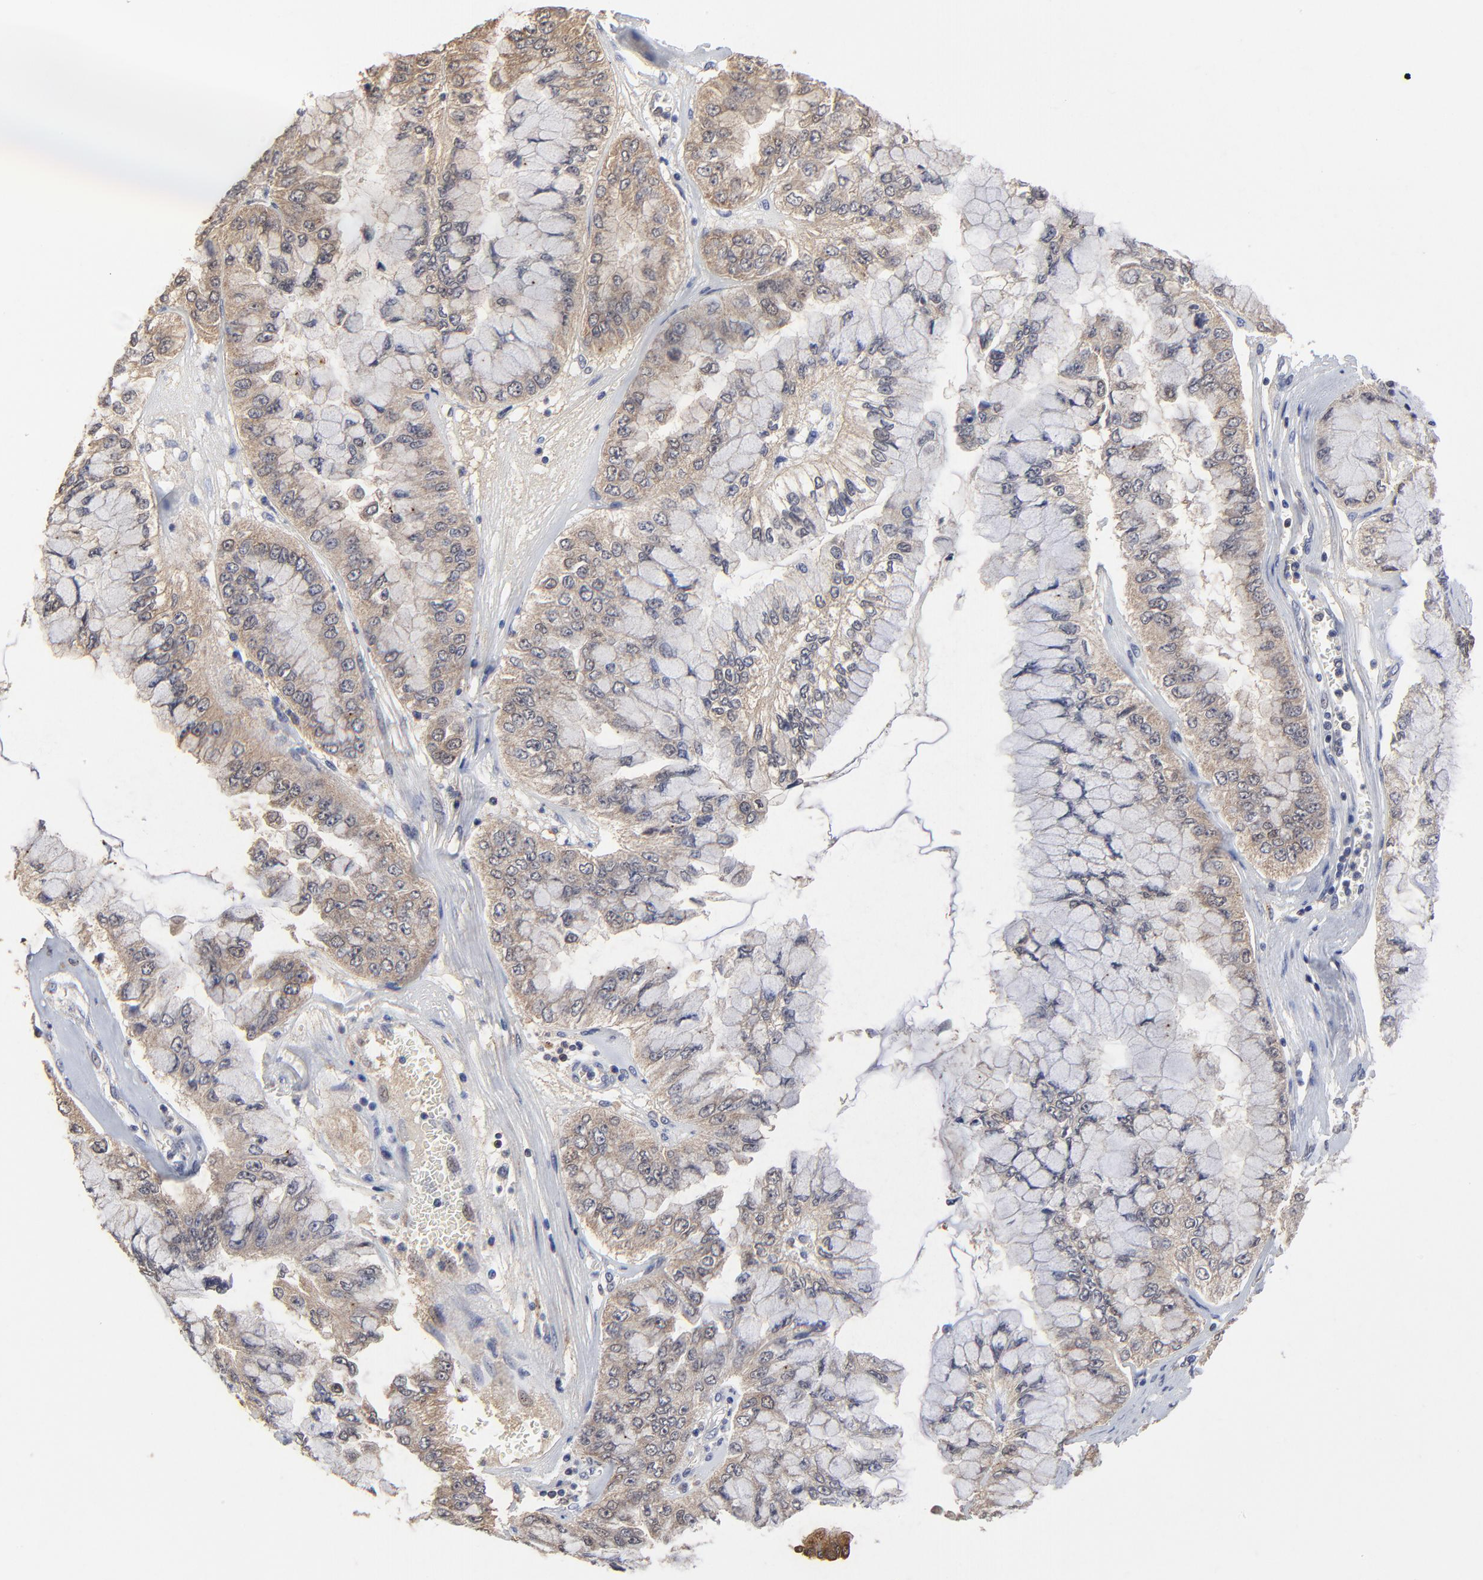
{"staining": {"intensity": "weak", "quantity": ">75%", "location": "cytoplasmic/membranous"}, "tissue": "liver cancer", "cell_type": "Tumor cells", "image_type": "cancer", "snomed": [{"axis": "morphology", "description": "Cholangiocarcinoma"}, {"axis": "topography", "description": "Liver"}], "caption": "Cholangiocarcinoma (liver) stained with a protein marker displays weak staining in tumor cells.", "gene": "LGALS3", "patient": {"sex": "female", "age": 79}}